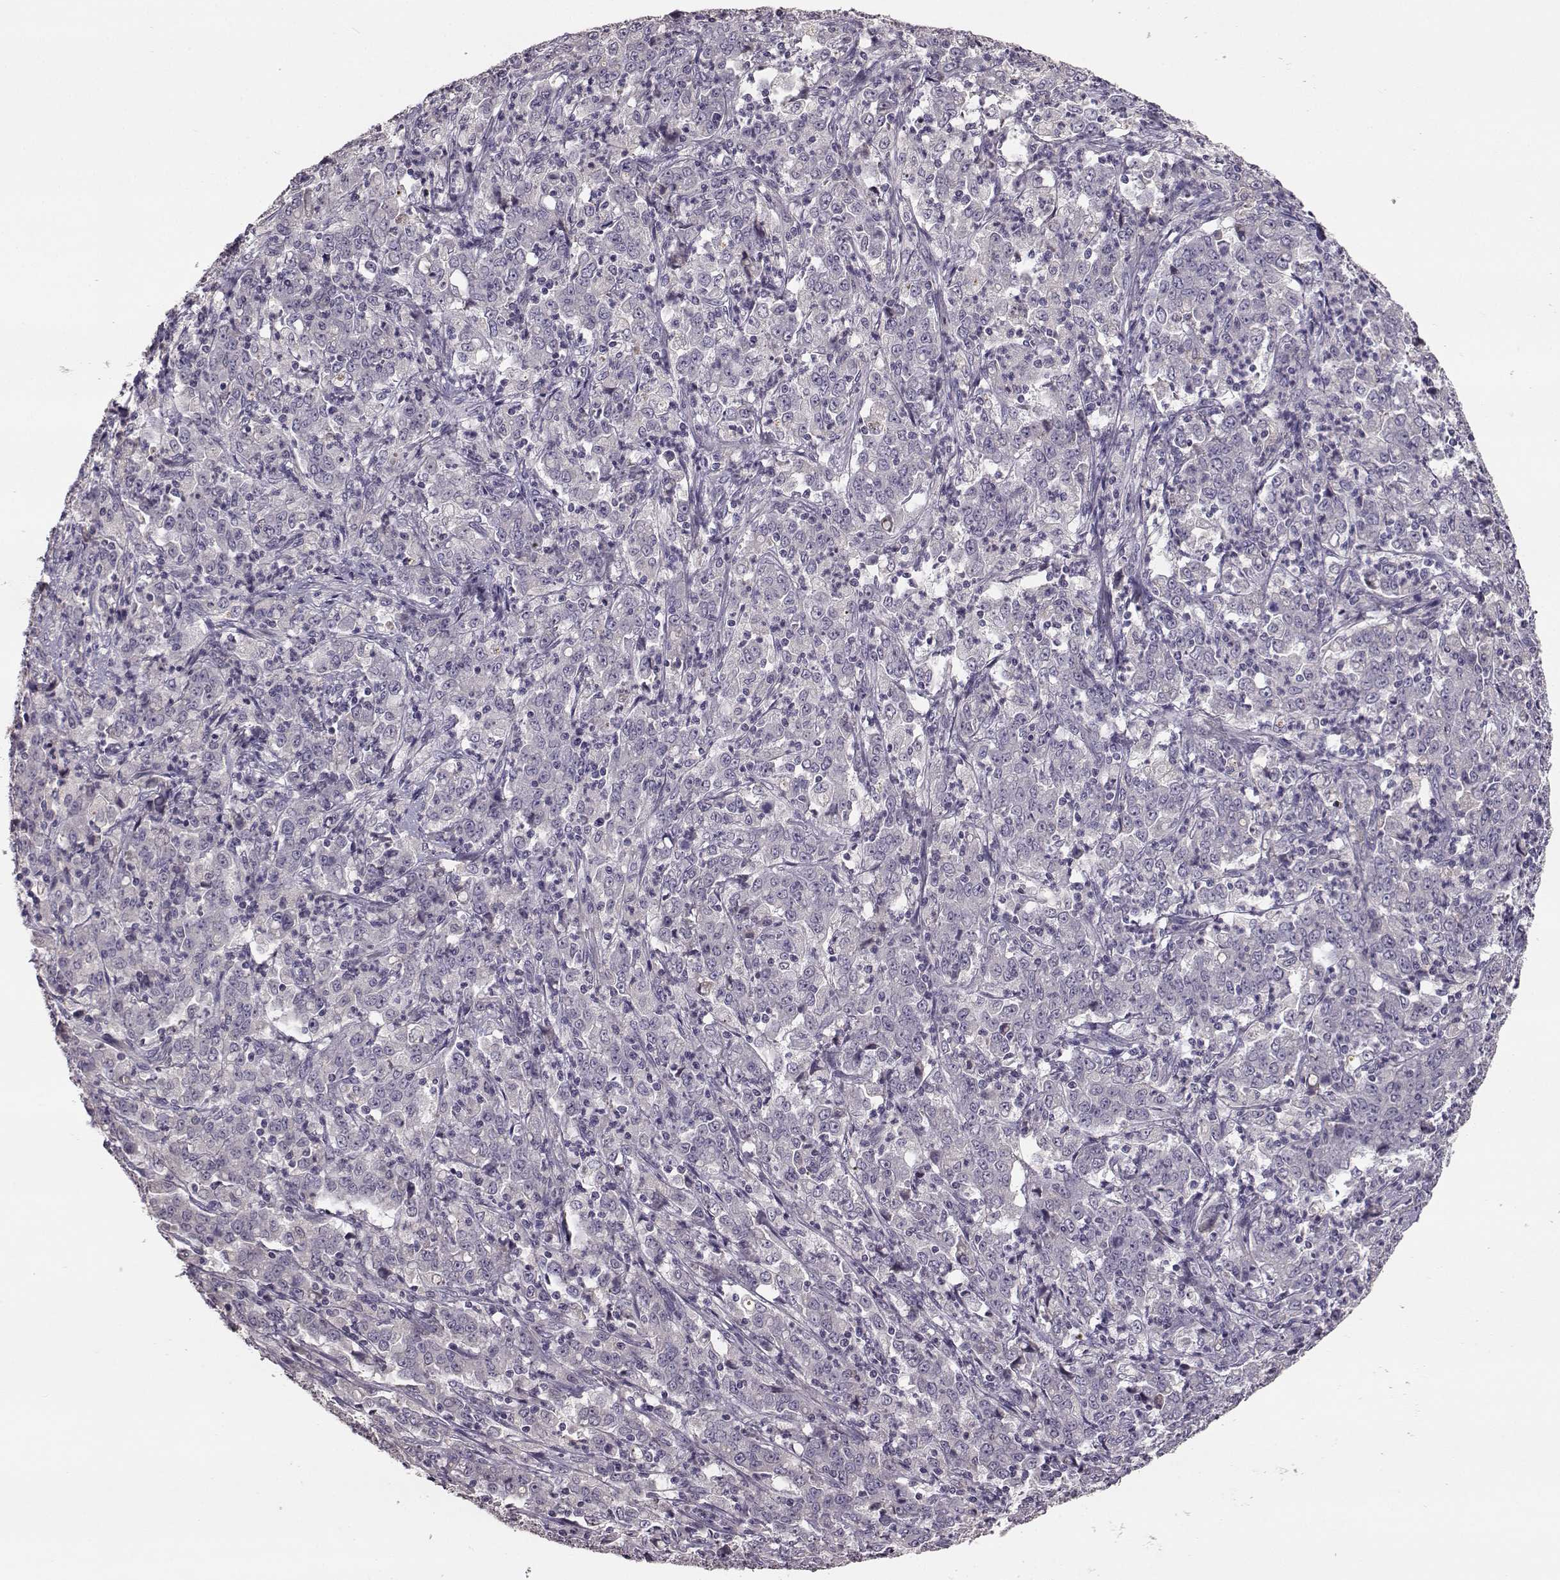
{"staining": {"intensity": "negative", "quantity": "none", "location": "none"}, "tissue": "stomach cancer", "cell_type": "Tumor cells", "image_type": "cancer", "snomed": [{"axis": "morphology", "description": "Adenocarcinoma, NOS"}, {"axis": "topography", "description": "Stomach, lower"}], "caption": "Immunohistochemical staining of human adenocarcinoma (stomach) reveals no significant positivity in tumor cells.", "gene": "YJEFN3", "patient": {"sex": "female", "age": 71}}